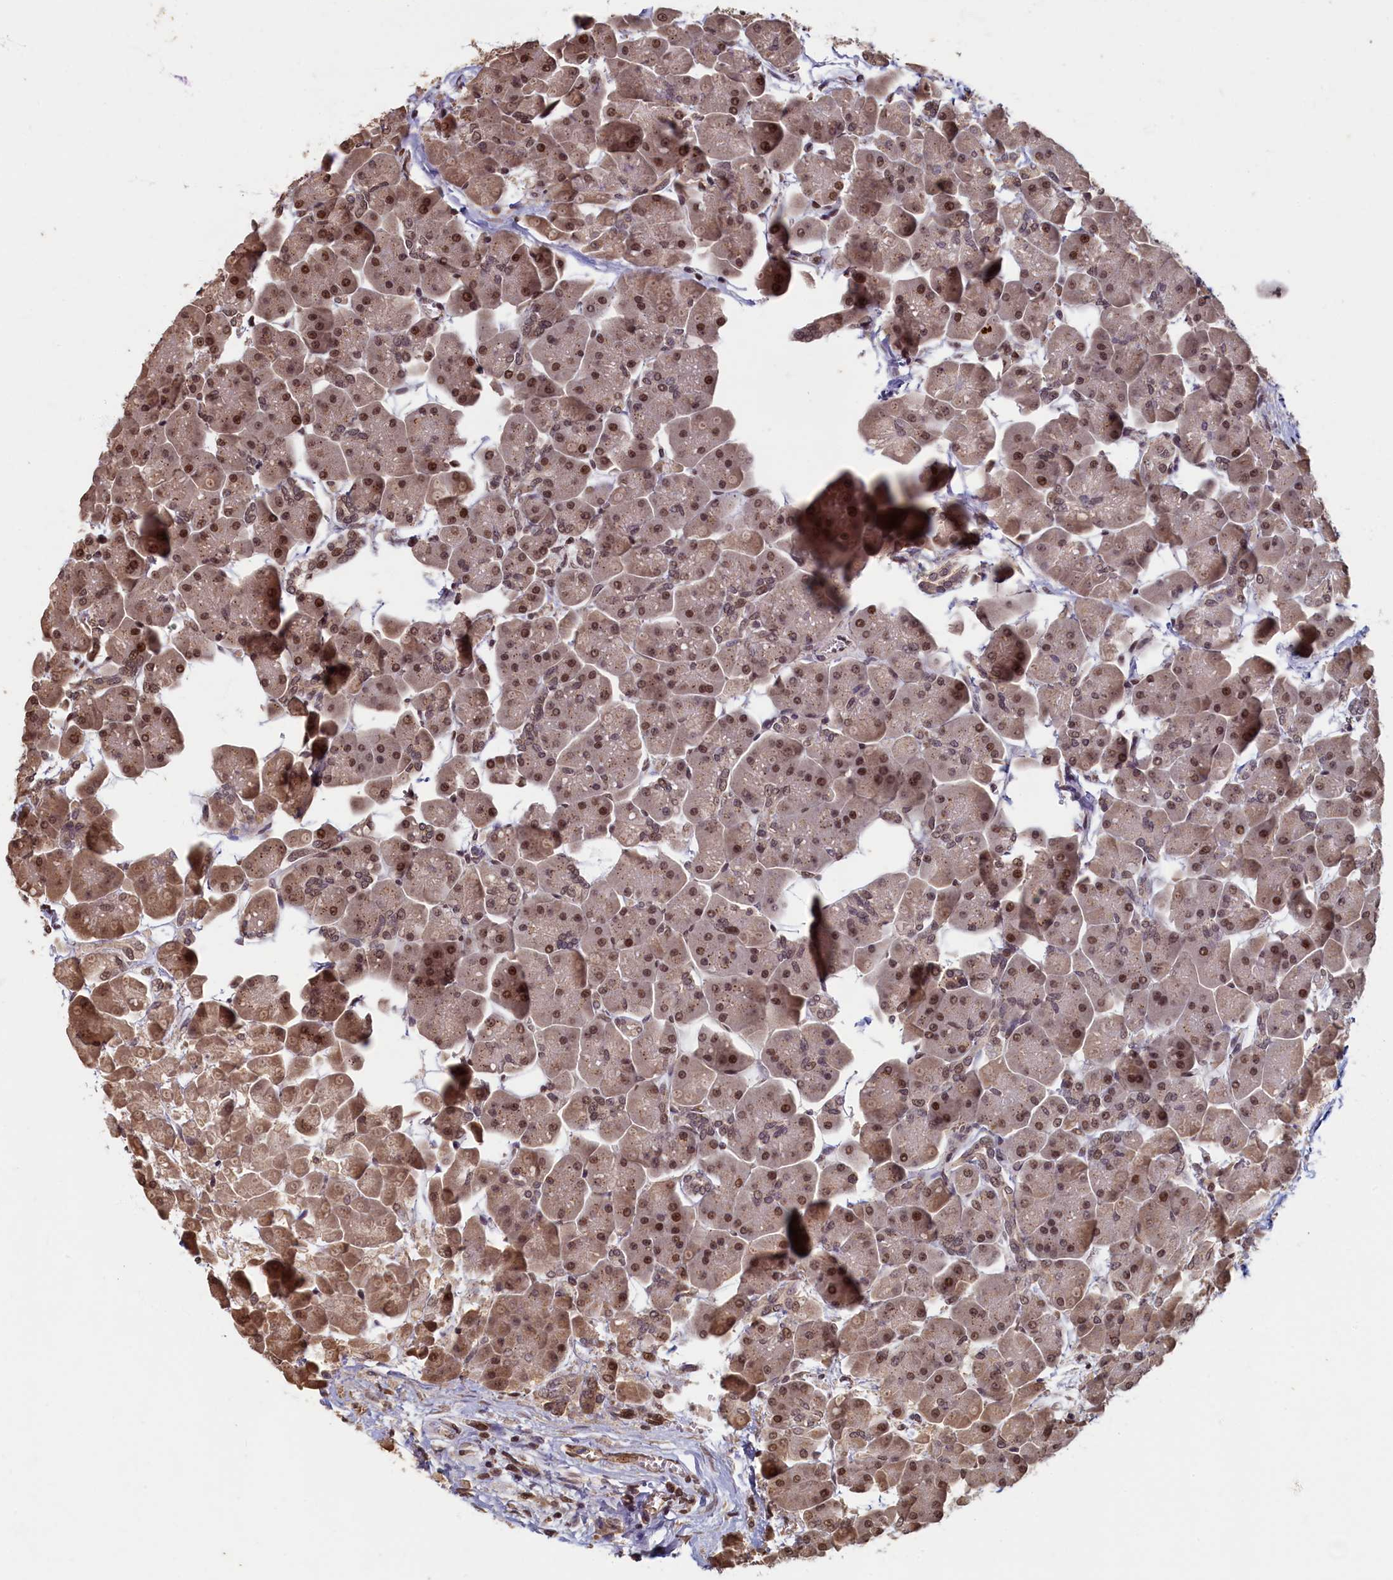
{"staining": {"intensity": "moderate", "quantity": "25%-75%", "location": "nuclear"}, "tissue": "pancreas", "cell_type": "Exocrine glandular cells", "image_type": "normal", "snomed": [{"axis": "morphology", "description": "Normal tissue, NOS"}, {"axis": "topography", "description": "Pancreas"}], "caption": "Benign pancreas exhibits moderate nuclear expression in approximately 25%-75% of exocrine glandular cells.", "gene": "CKAP2L", "patient": {"sex": "male", "age": 66}}